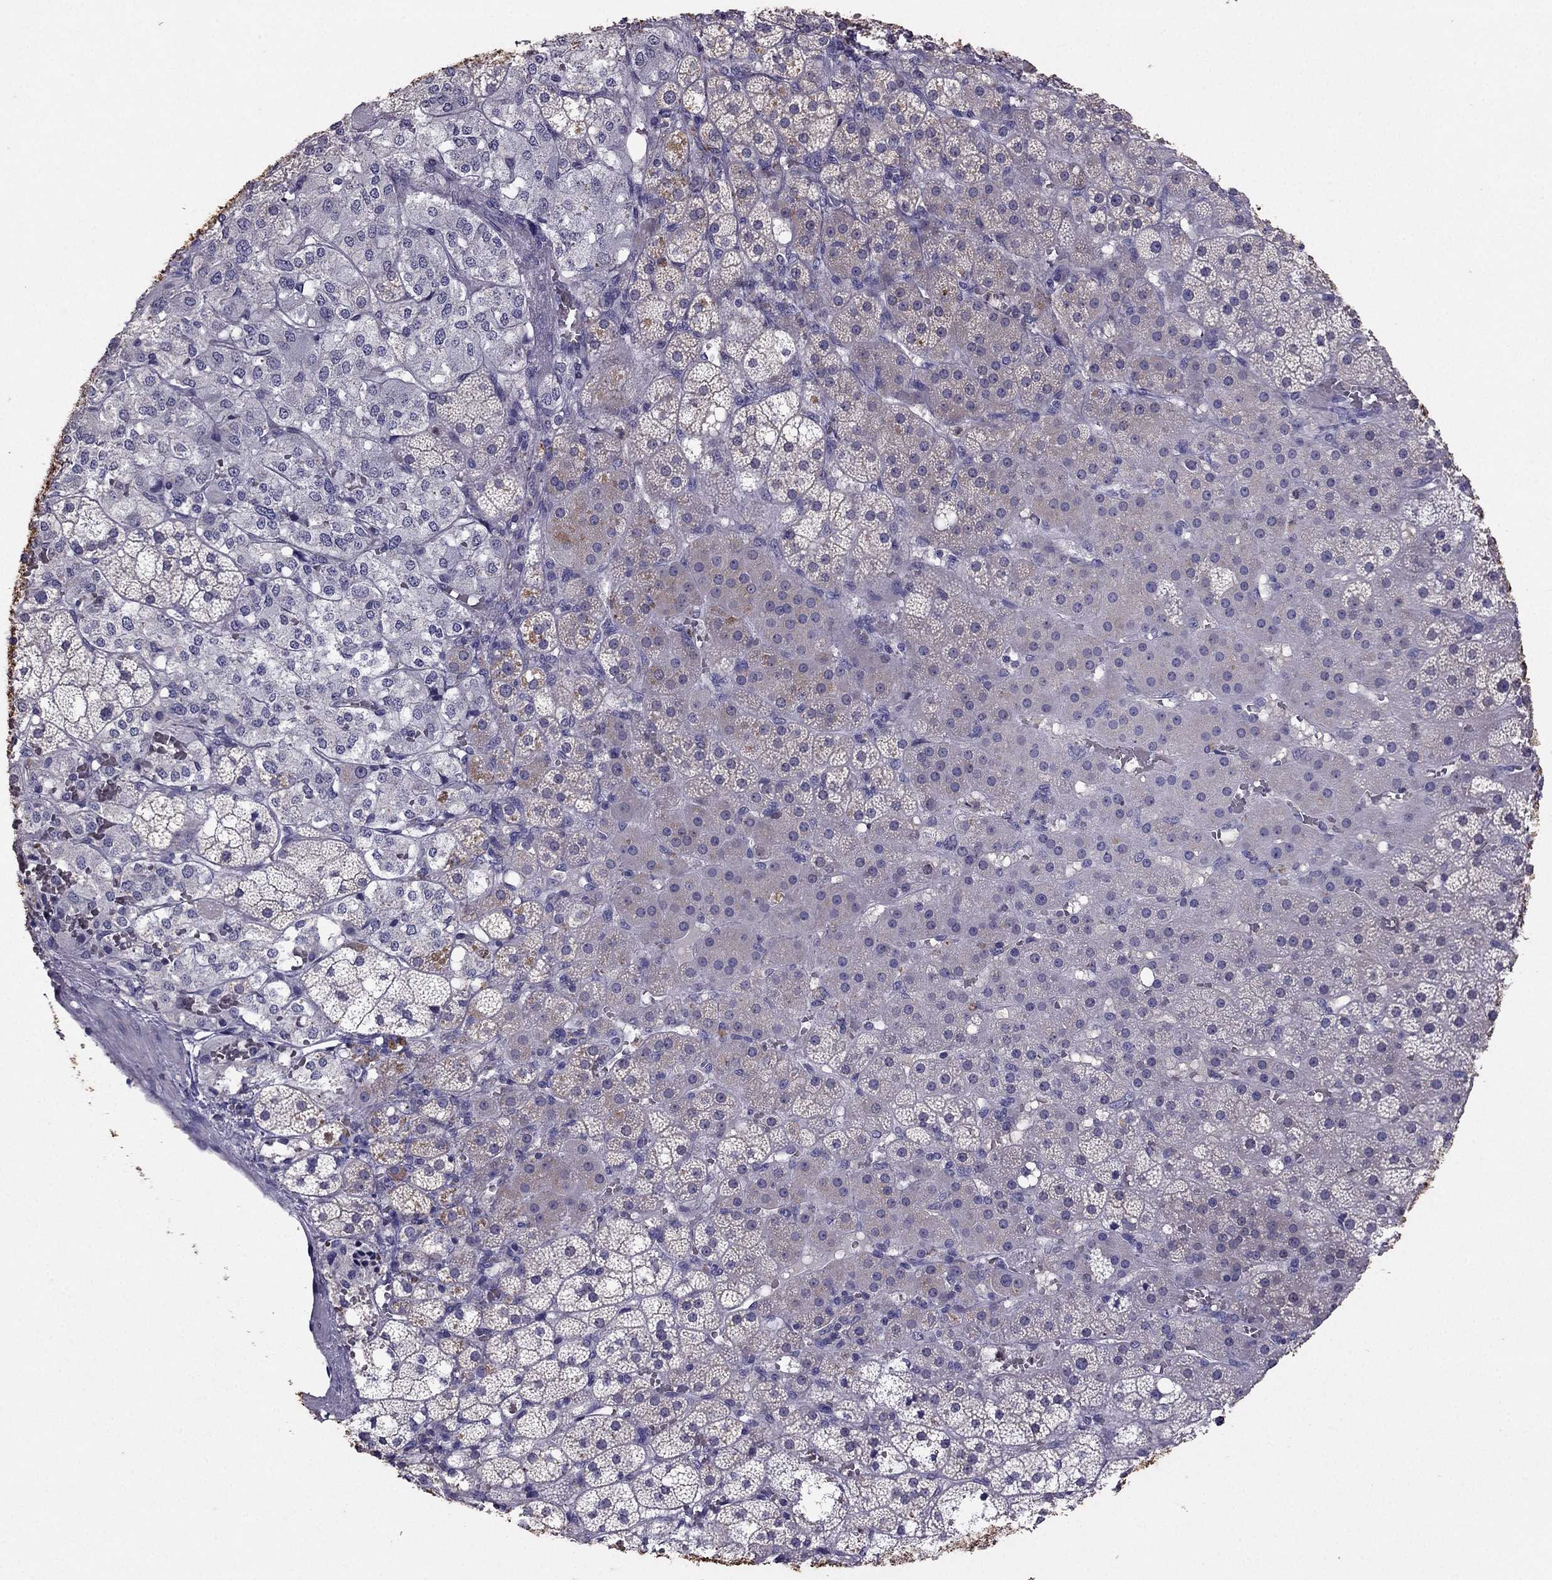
{"staining": {"intensity": "negative", "quantity": "none", "location": "none"}, "tissue": "adrenal gland", "cell_type": "Glandular cells", "image_type": "normal", "snomed": [{"axis": "morphology", "description": "Normal tissue, NOS"}, {"axis": "topography", "description": "Adrenal gland"}], "caption": "The immunohistochemistry (IHC) micrograph has no significant positivity in glandular cells of adrenal gland.", "gene": "RFLNB", "patient": {"sex": "male", "age": 53}}